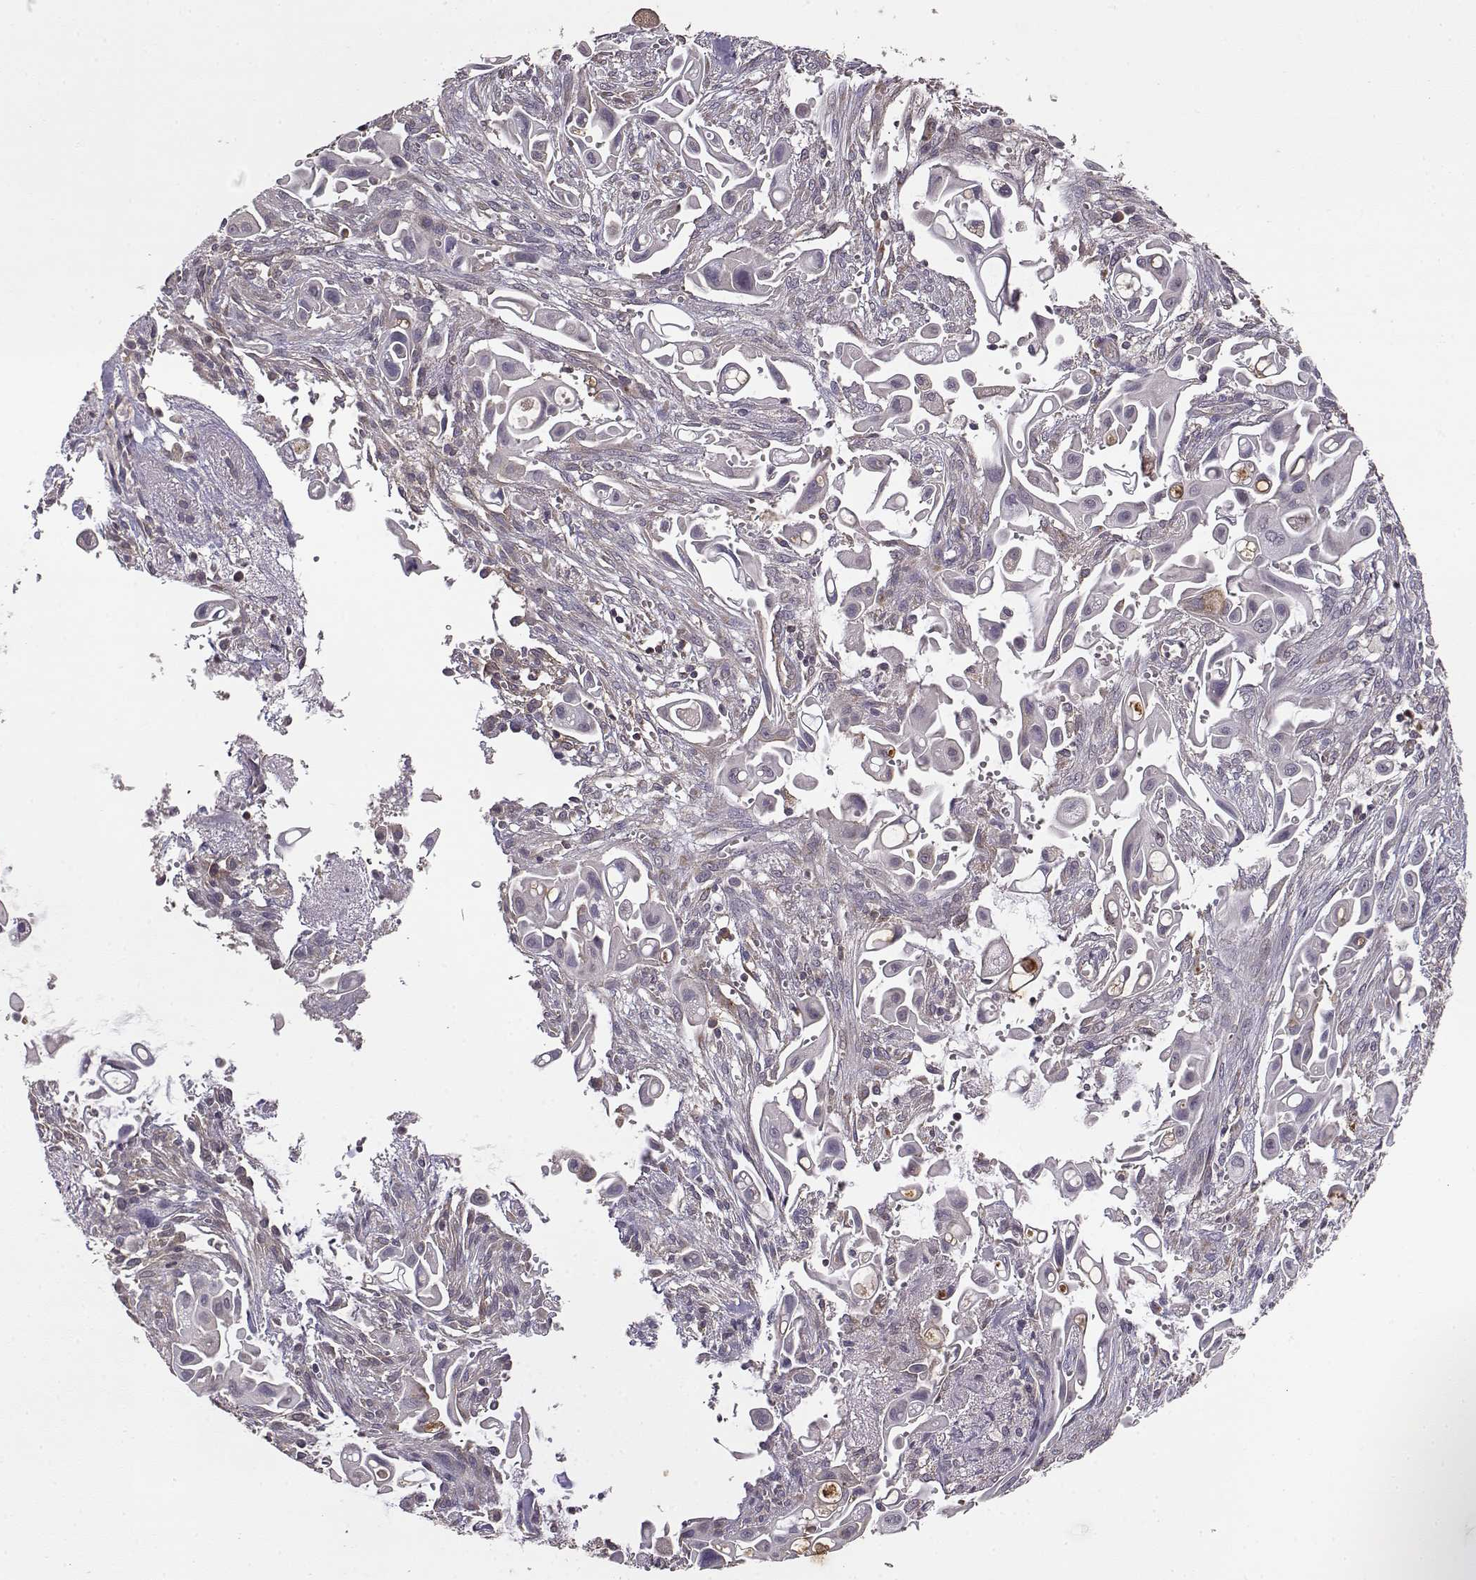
{"staining": {"intensity": "negative", "quantity": "none", "location": "none"}, "tissue": "pancreatic cancer", "cell_type": "Tumor cells", "image_type": "cancer", "snomed": [{"axis": "morphology", "description": "Adenocarcinoma, NOS"}, {"axis": "topography", "description": "Pancreas"}], "caption": "DAB (3,3'-diaminobenzidine) immunohistochemical staining of human pancreatic adenocarcinoma exhibits no significant expression in tumor cells. The staining was performed using DAB to visualize the protein expression in brown, while the nuclei were stained in blue with hematoxylin (Magnification: 20x).", "gene": "IFITM1", "patient": {"sex": "male", "age": 50}}